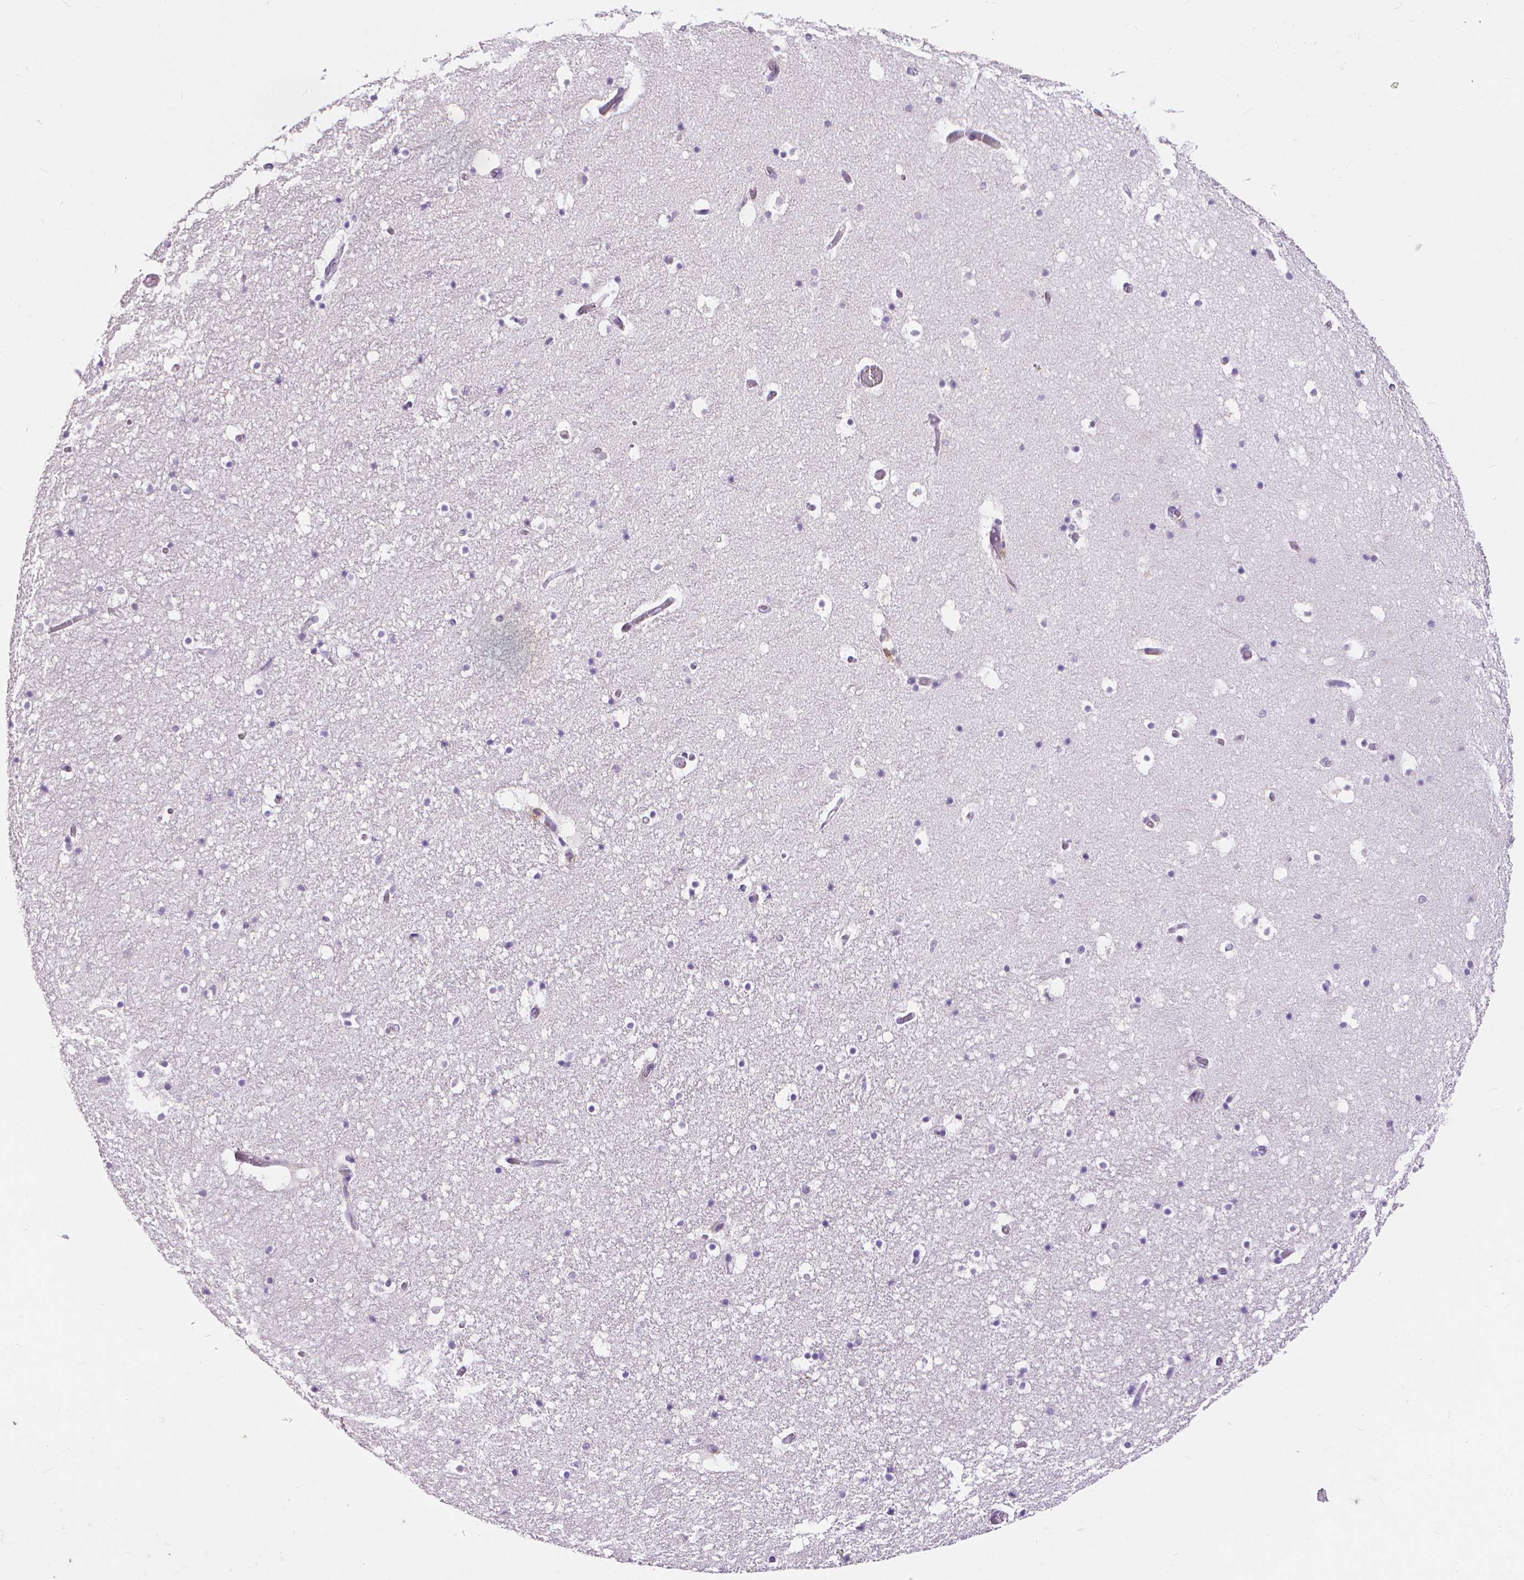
{"staining": {"intensity": "negative", "quantity": "none", "location": "none"}, "tissue": "hippocampus", "cell_type": "Glial cells", "image_type": "normal", "snomed": [{"axis": "morphology", "description": "Normal tissue, NOS"}, {"axis": "topography", "description": "Hippocampus"}], "caption": "This is an immunohistochemistry (IHC) photomicrograph of unremarkable human hippocampus. There is no positivity in glial cells.", "gene": "CD4", "patient": {"sex": "male", "age": 26}}